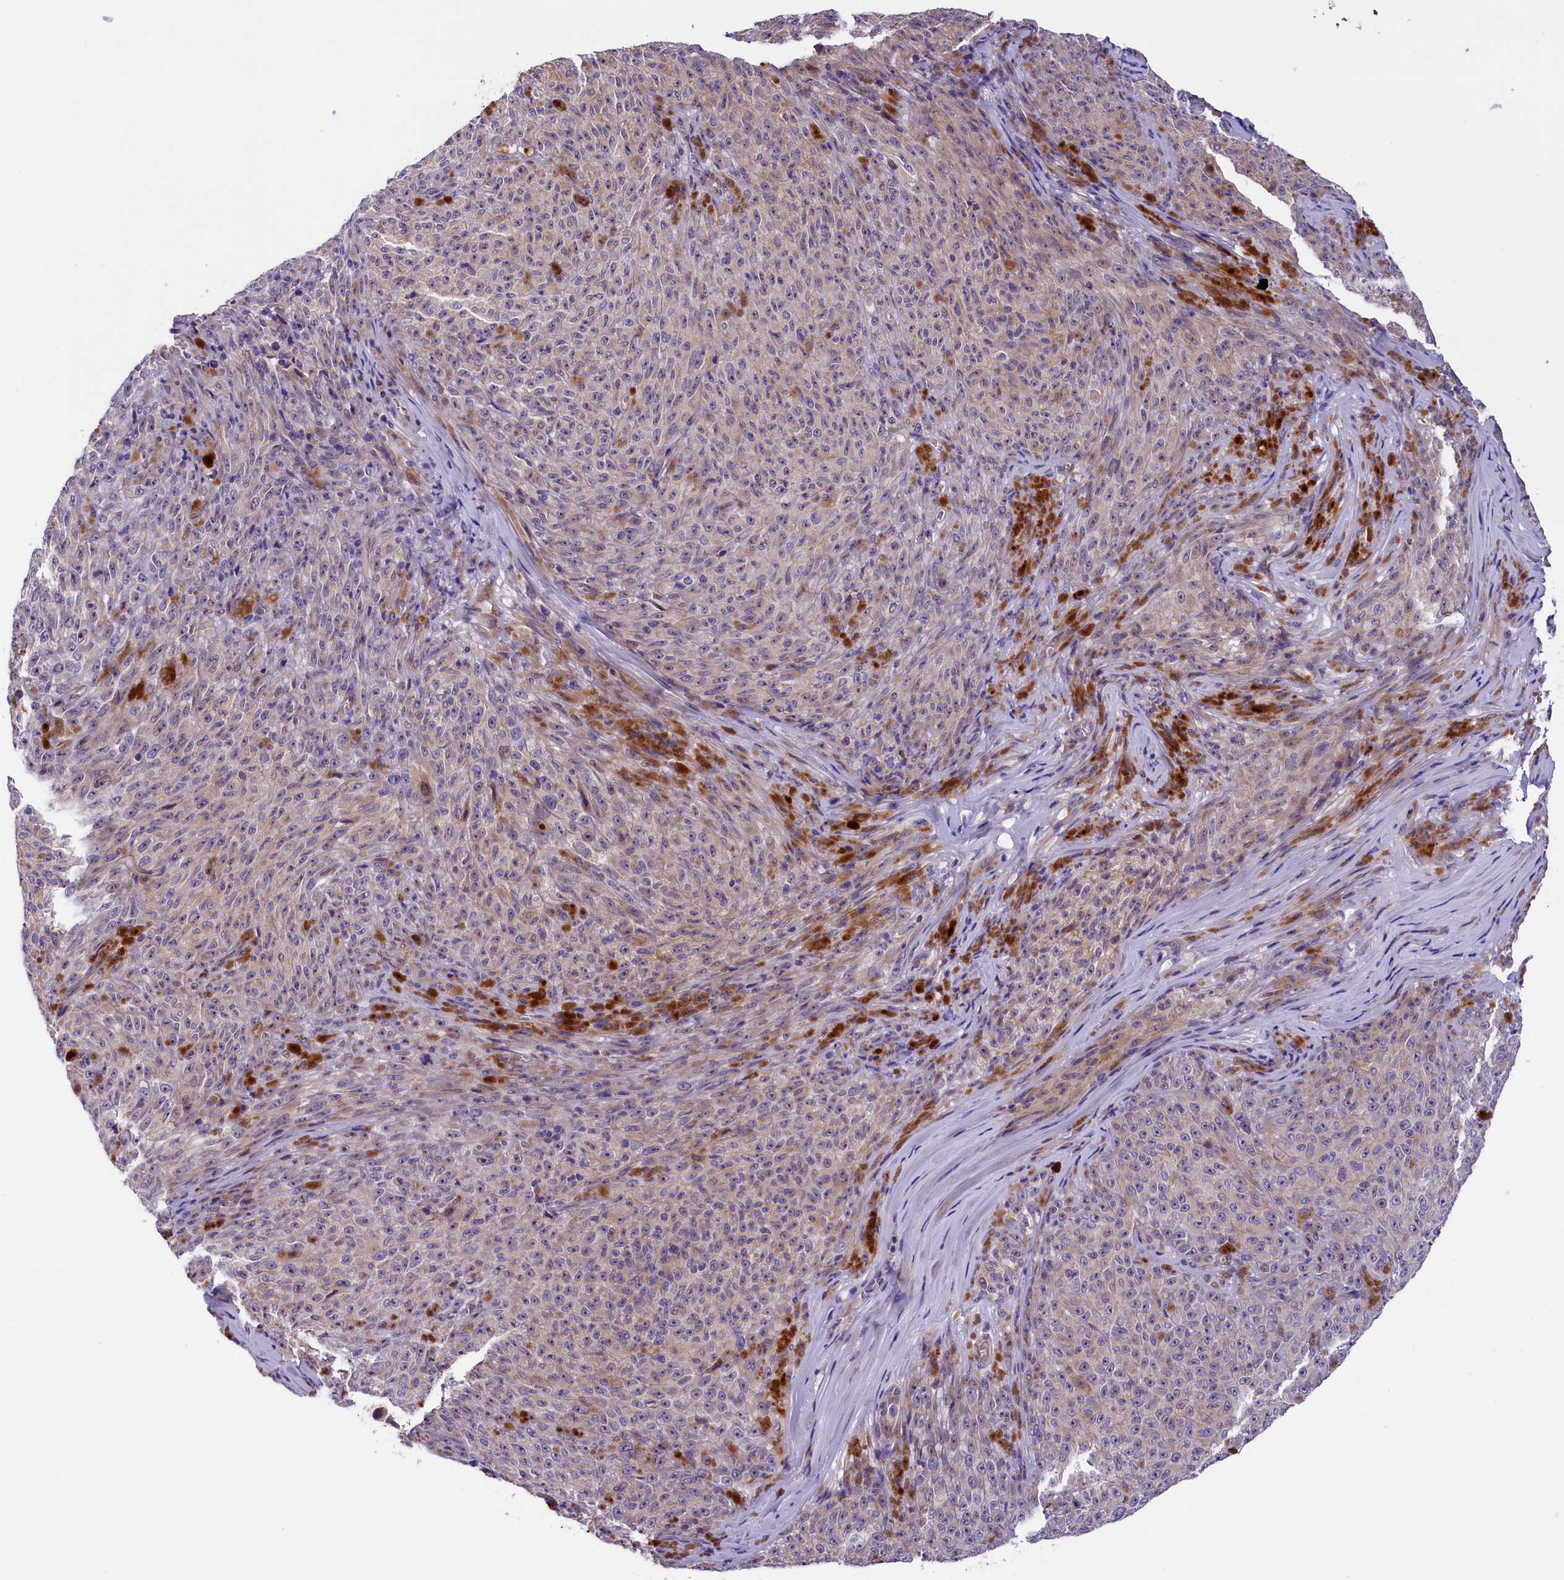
{"staining": {"intensity": "weak", "quantity": "<25%", "location": "cytoplasmic/membranous"}, "tissue": "melanoma", "cell_type": "Tumor cells", "image_type": "cancer", "snomed": [{"axis": "morphology", "description": "Malignant melanoma, NOS"}, {"axis": "topography", "description": "Skin"}], "caption": "Malignant melanoma was stained to show a protein in brown. There is no significant staining in tumor cells. (DAB IHC visualized using brightfield microscopy, high magnification).", "gene": "CCDC32", "patient": {"sex": "female", "age": 82}}